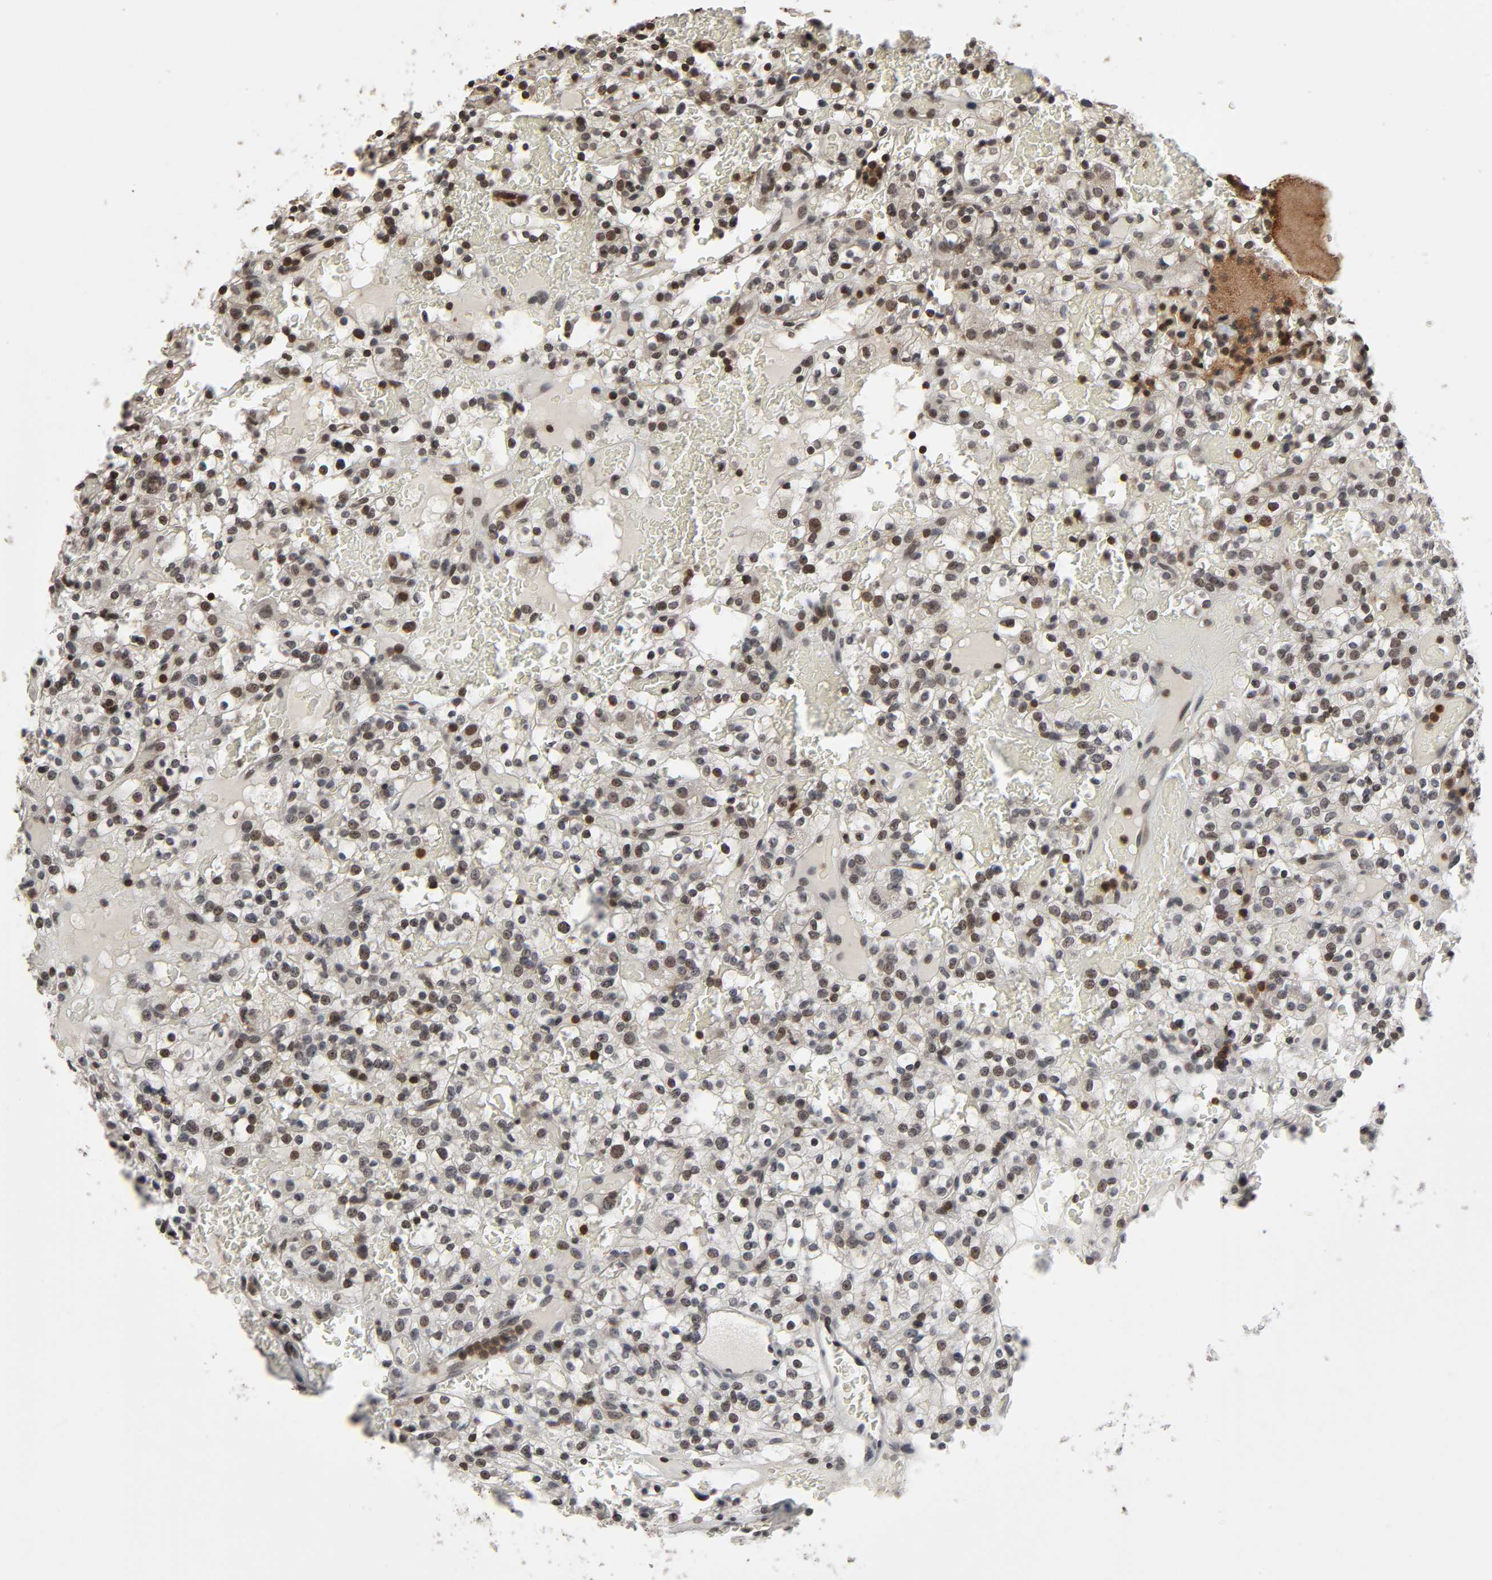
{"staining": {"intensity": "moderate", "quantity": "<25%", "location": "nuclear"}, "tissue": "renal cancer", "cell_type": "Tumor cells", "image_type": "cancer", "snomed": [{"axis": "morphology", "description": "Normal tissue, NOS"}, {"axis": "morphology", "description": "Adenocarcinoma, NOS"}, {"axis": "topography", "description": "Kidney"}], "caption": "DAB (3,3'-diaminobenzidine) immunohistochemical staining of human renal cancer demonstrates moderate nuclear protein positivity in approximately <25% of tumor cells. Immunohistochemistry (ihc) stains the protein in brown and the nuclei are stained blue.", "gene": "STK4", "patient": {"sex": "female", "age": 72}}